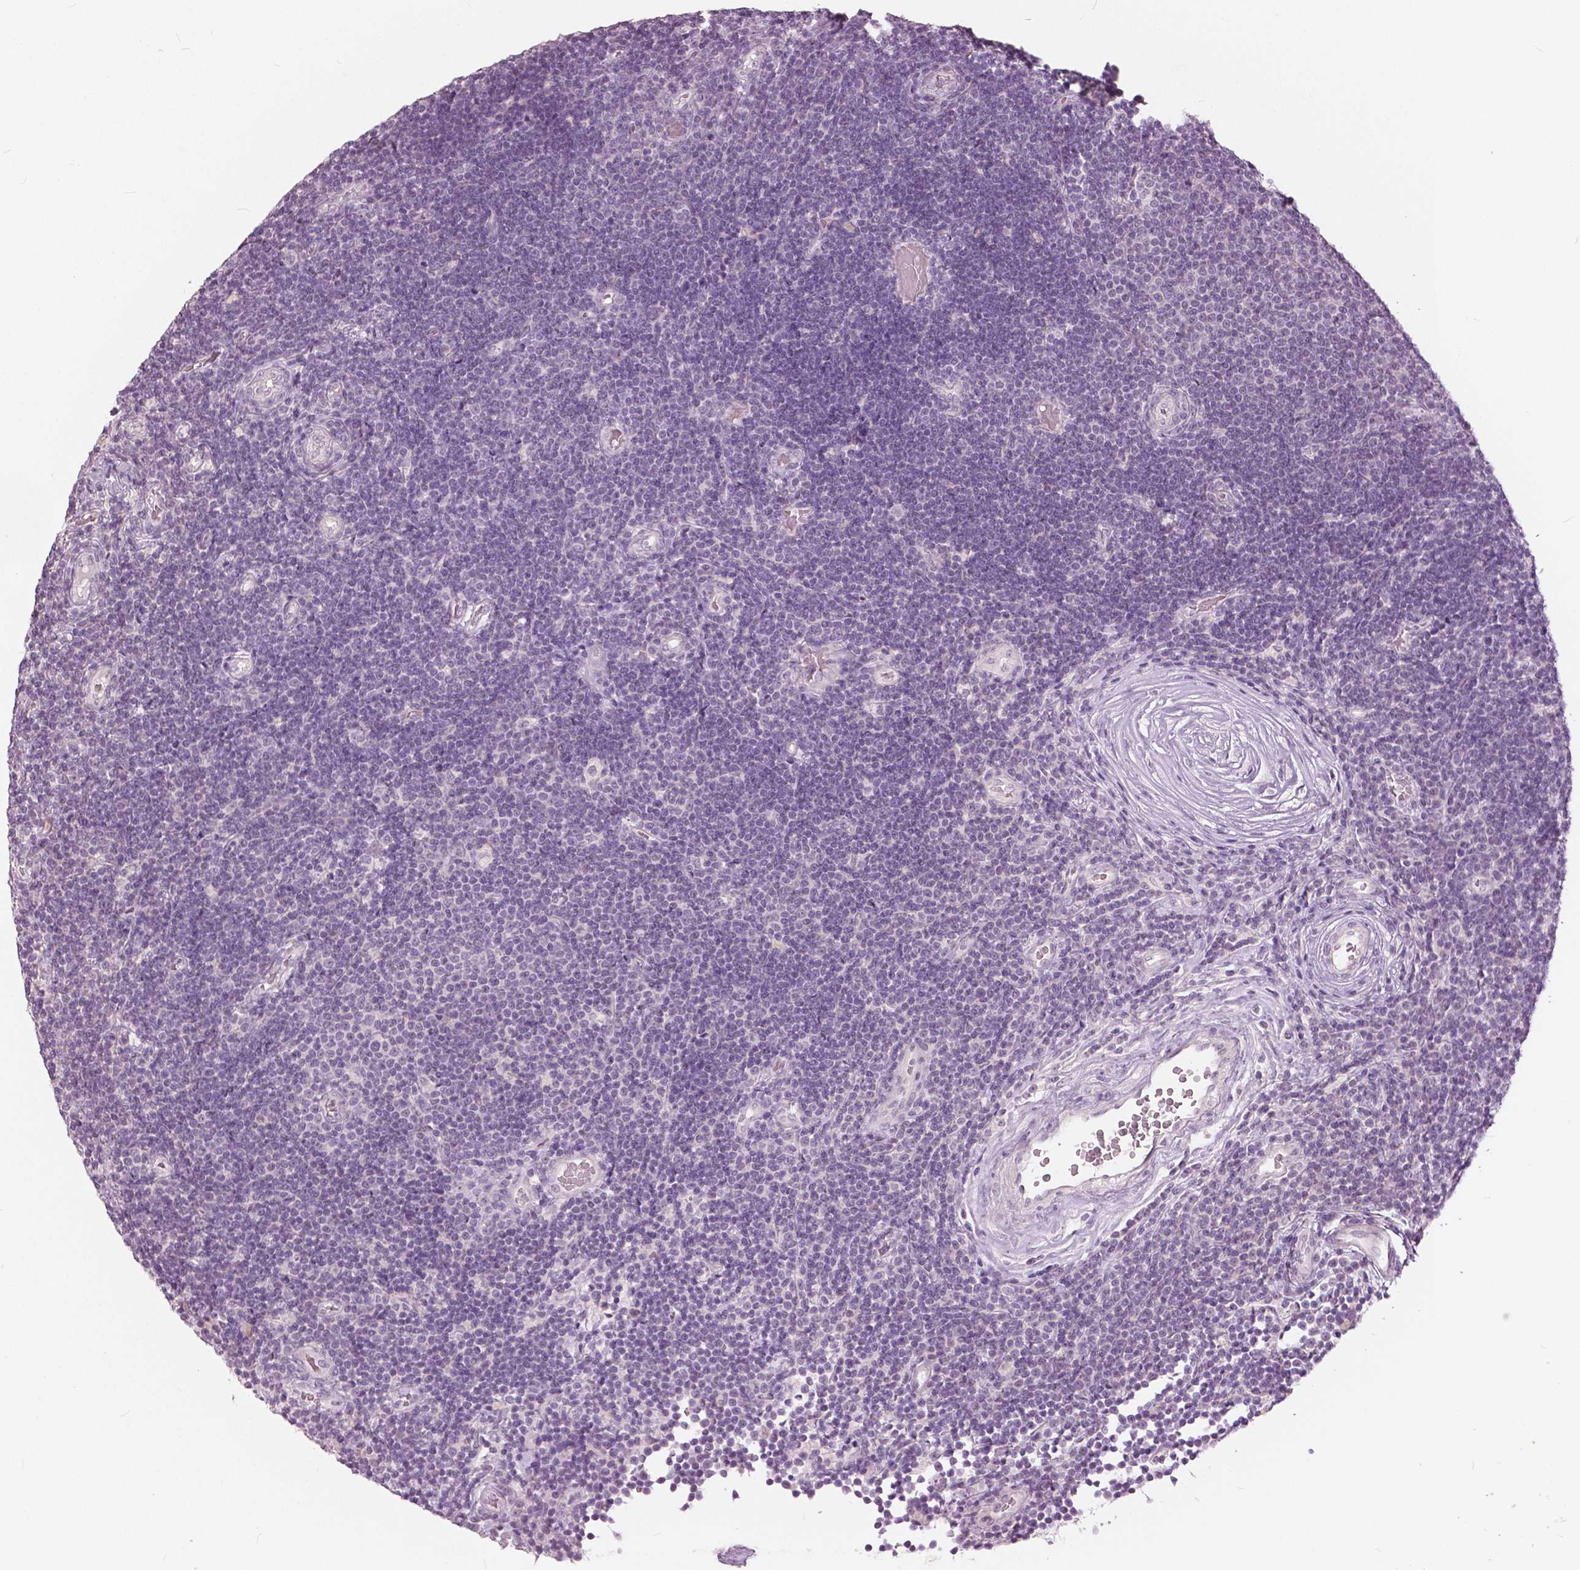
{"staining": {"intensity": "negative", "quantity": "none", "location": "none"}, "tissue": "lymphoma", "cell_type": "Tumor cells", "image_type": "cancer", "snomed": [{"axis": "morphology", "description": "Malignant lymphoma, non-Hodgkin's type, Low grade"}, {"axis": "topography", "description": "Brain"}], "caption": "The histopathology image shows no staining of tumor cells in low-grade malignant lymphoma, non-Hodgkin's type.", "gene": "NANOG", "patient": {"sex": "female", "age": 66}}